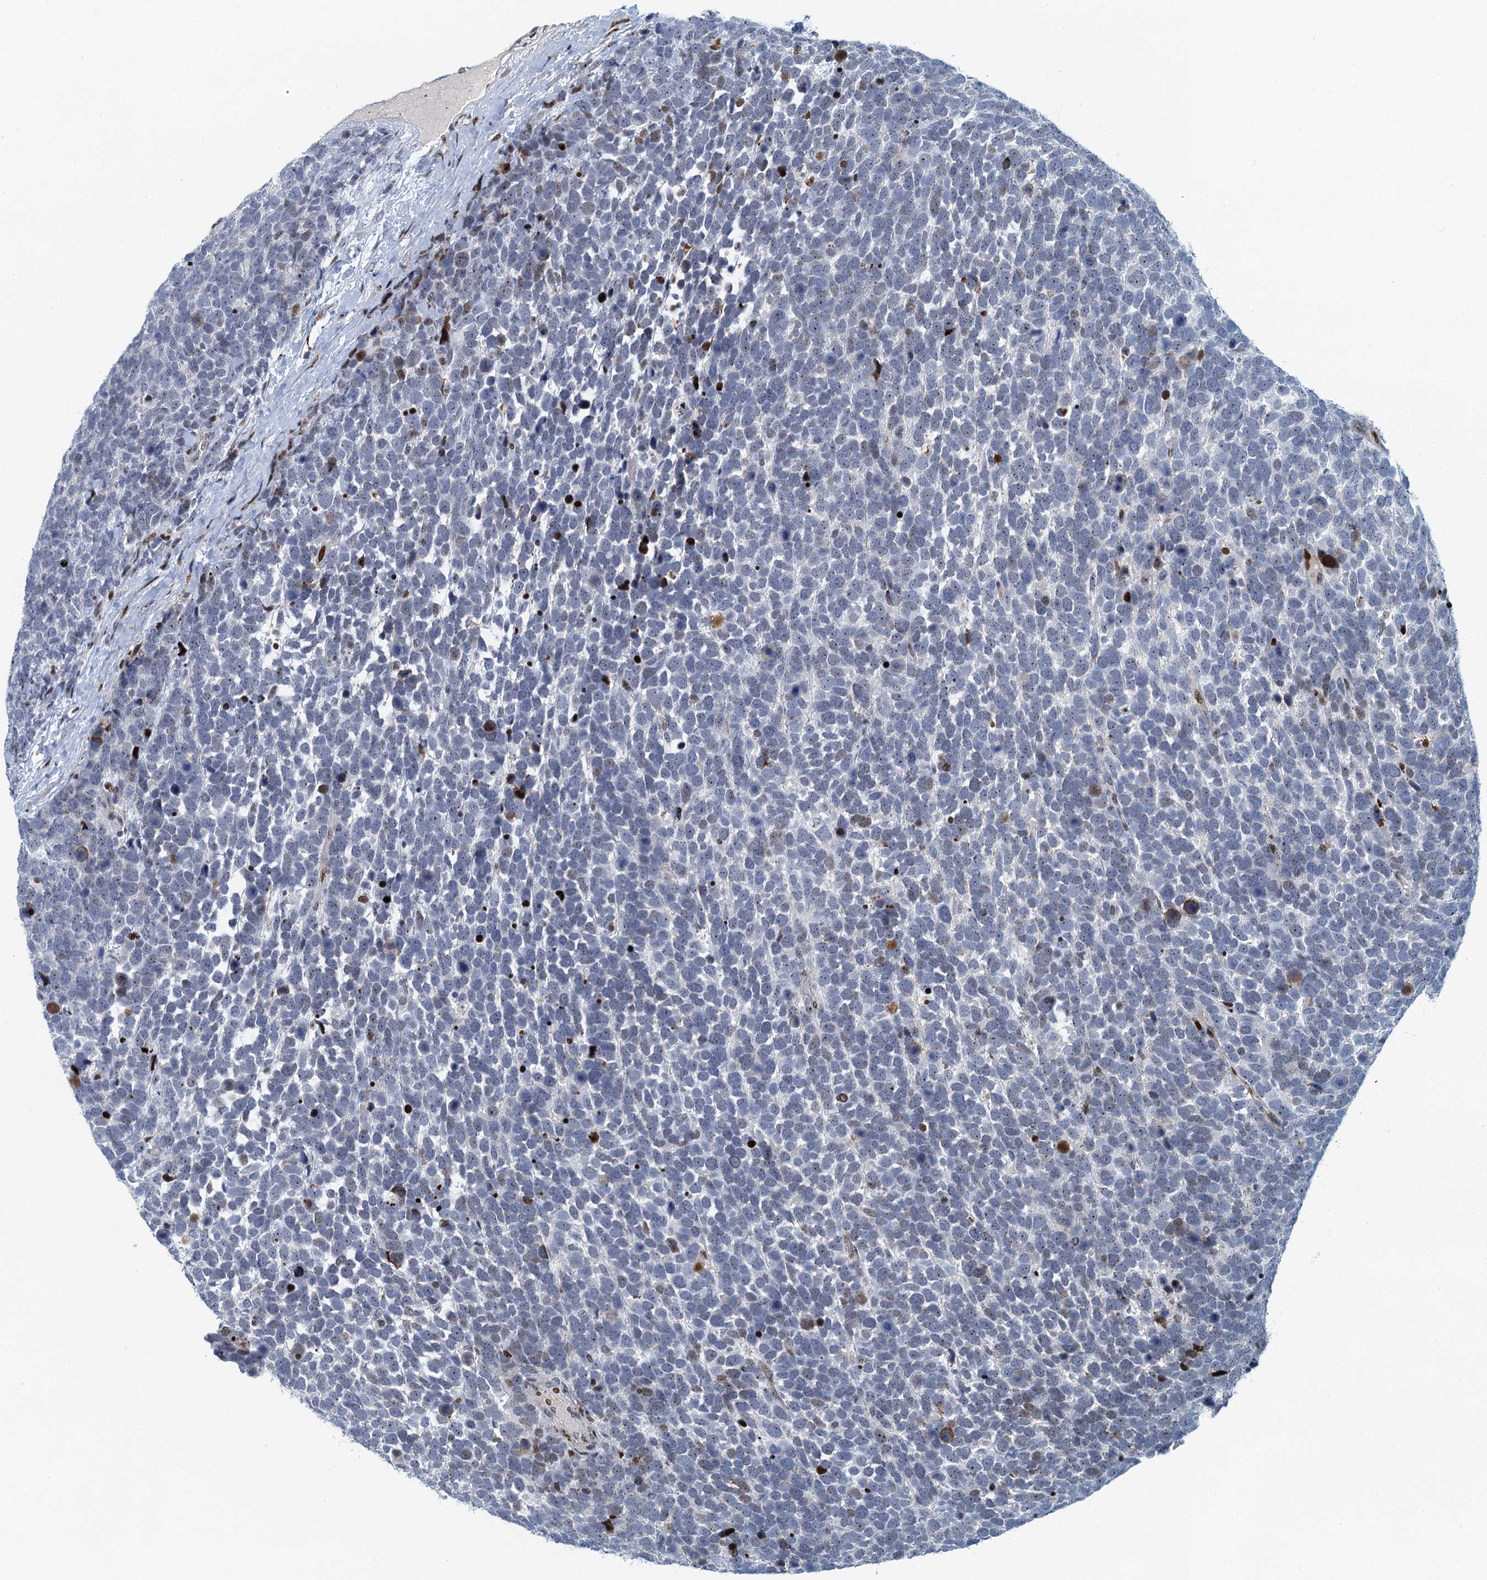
{"staining": {"intensity": "negative", "quantity": "none", "location": "none"}, "tissue": "urothelial cancer", "cell_type": "Tumor cells", "image_type": "cancer", "snomed": [{"axis": "morphology", "description": "Urothelial carcinoma, High grade"}, {"axis": "topography", "description": "Urinary bladder"}], "caption": "Immunohistochemistry photomicrograph of human high-grade urothelial carcinoma stained for a protein (brown), which shows no positivity in tumor cells. (Immunohistochemistry, brightfield microscopy, high magnification).", "gene": "ANKRD13D", "patient": {"sex": "female", "age": 82}}